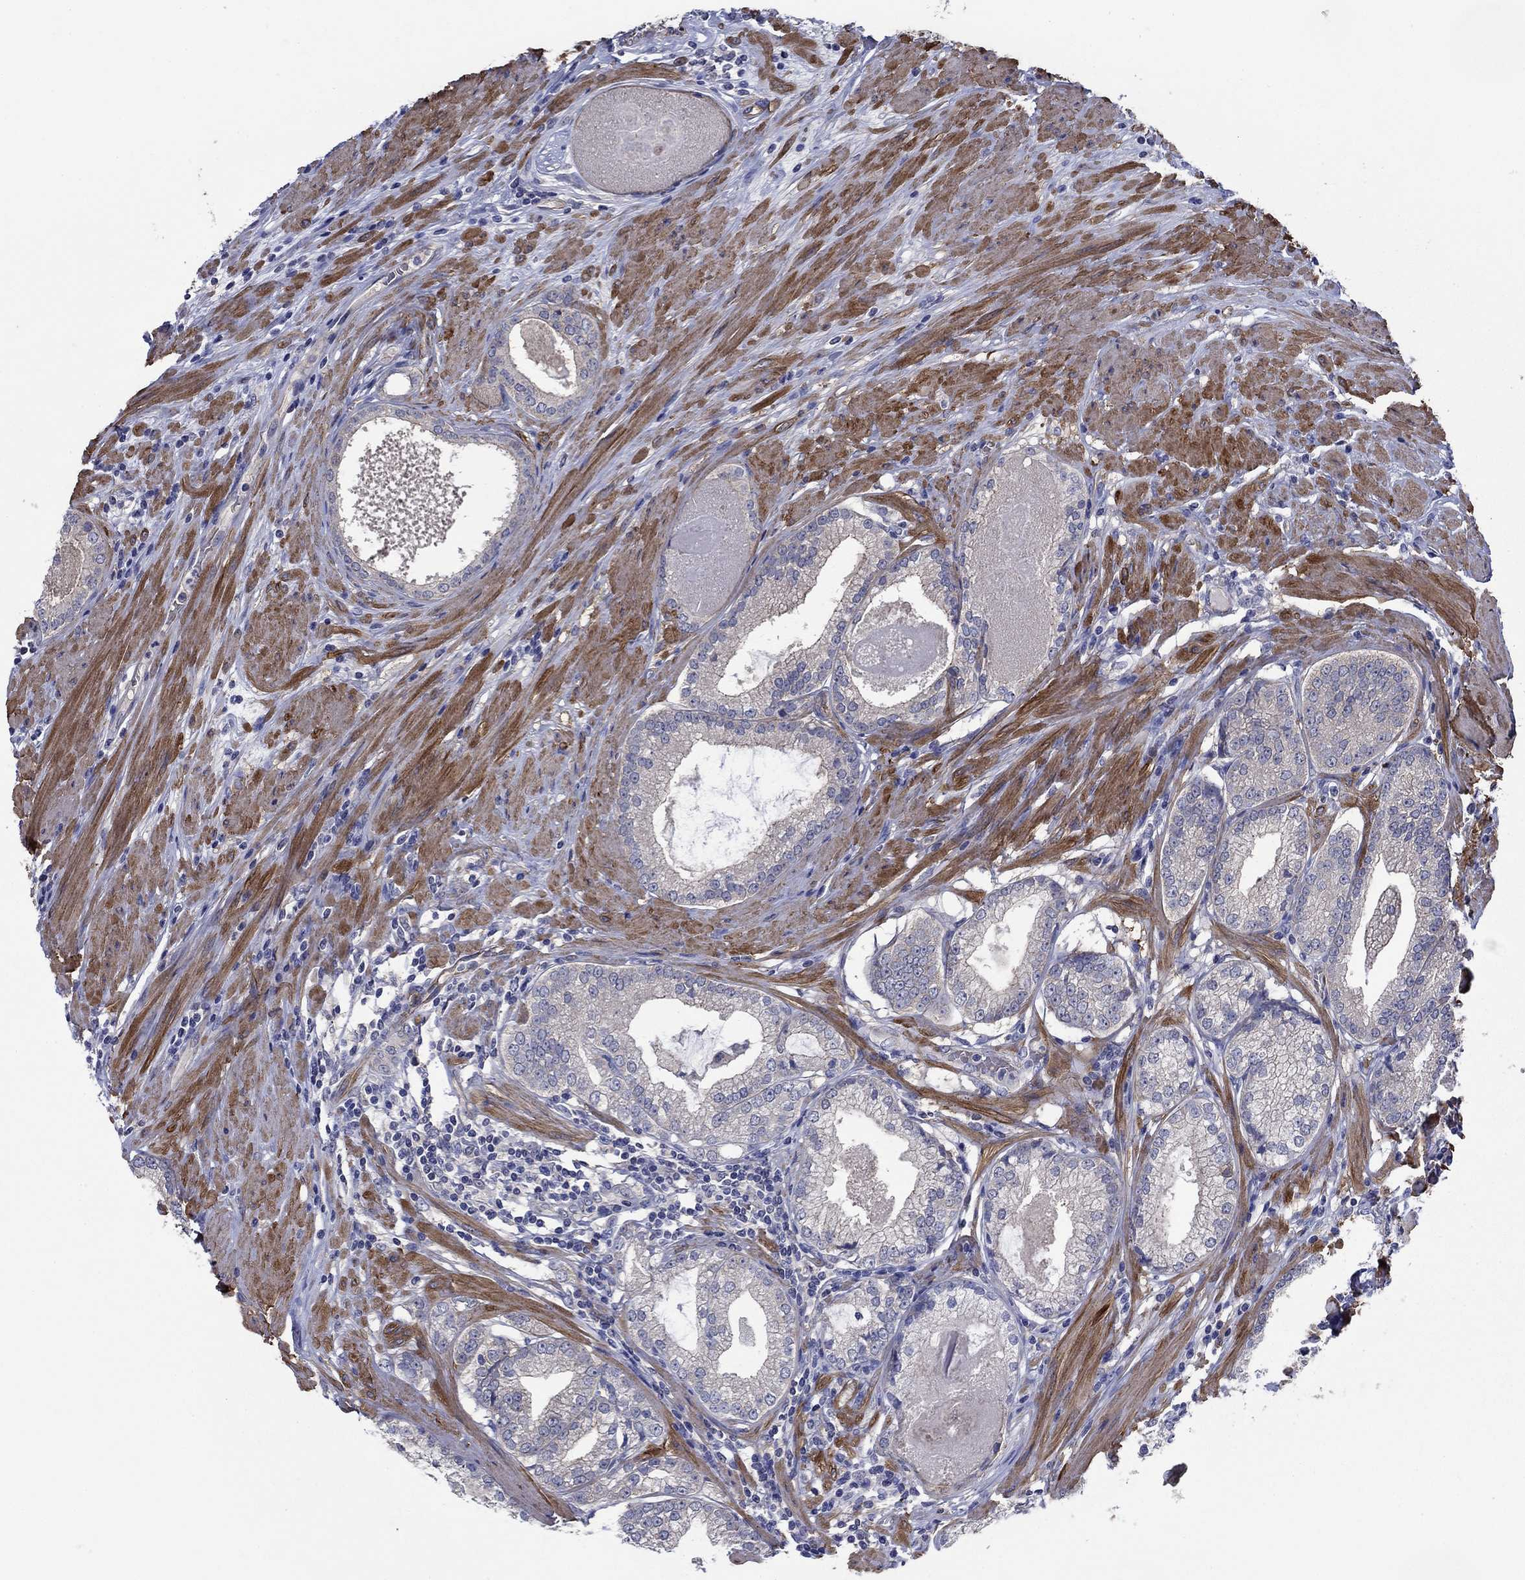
{"staining": {"intensity": "negative", "quantity": "none", "location": "none"}, "tissue": "prostate cancer", "cell_type": "Tumor cells", "image_type": "cancer", "snomed": [{"axis": "morphology", "description": "Adenocarcinoma, High grade"}, {"axis": "topography", "description": "Prostate and seminal vesicle, NOS"}], "caption": "Tumor cells show no significant protein expression in prostate cancer (adenocarcinoma (high-grade)). Nuclei are stained in blue.", "gene": "FLNC", "patient": {"sex": "male", "age": 62}}